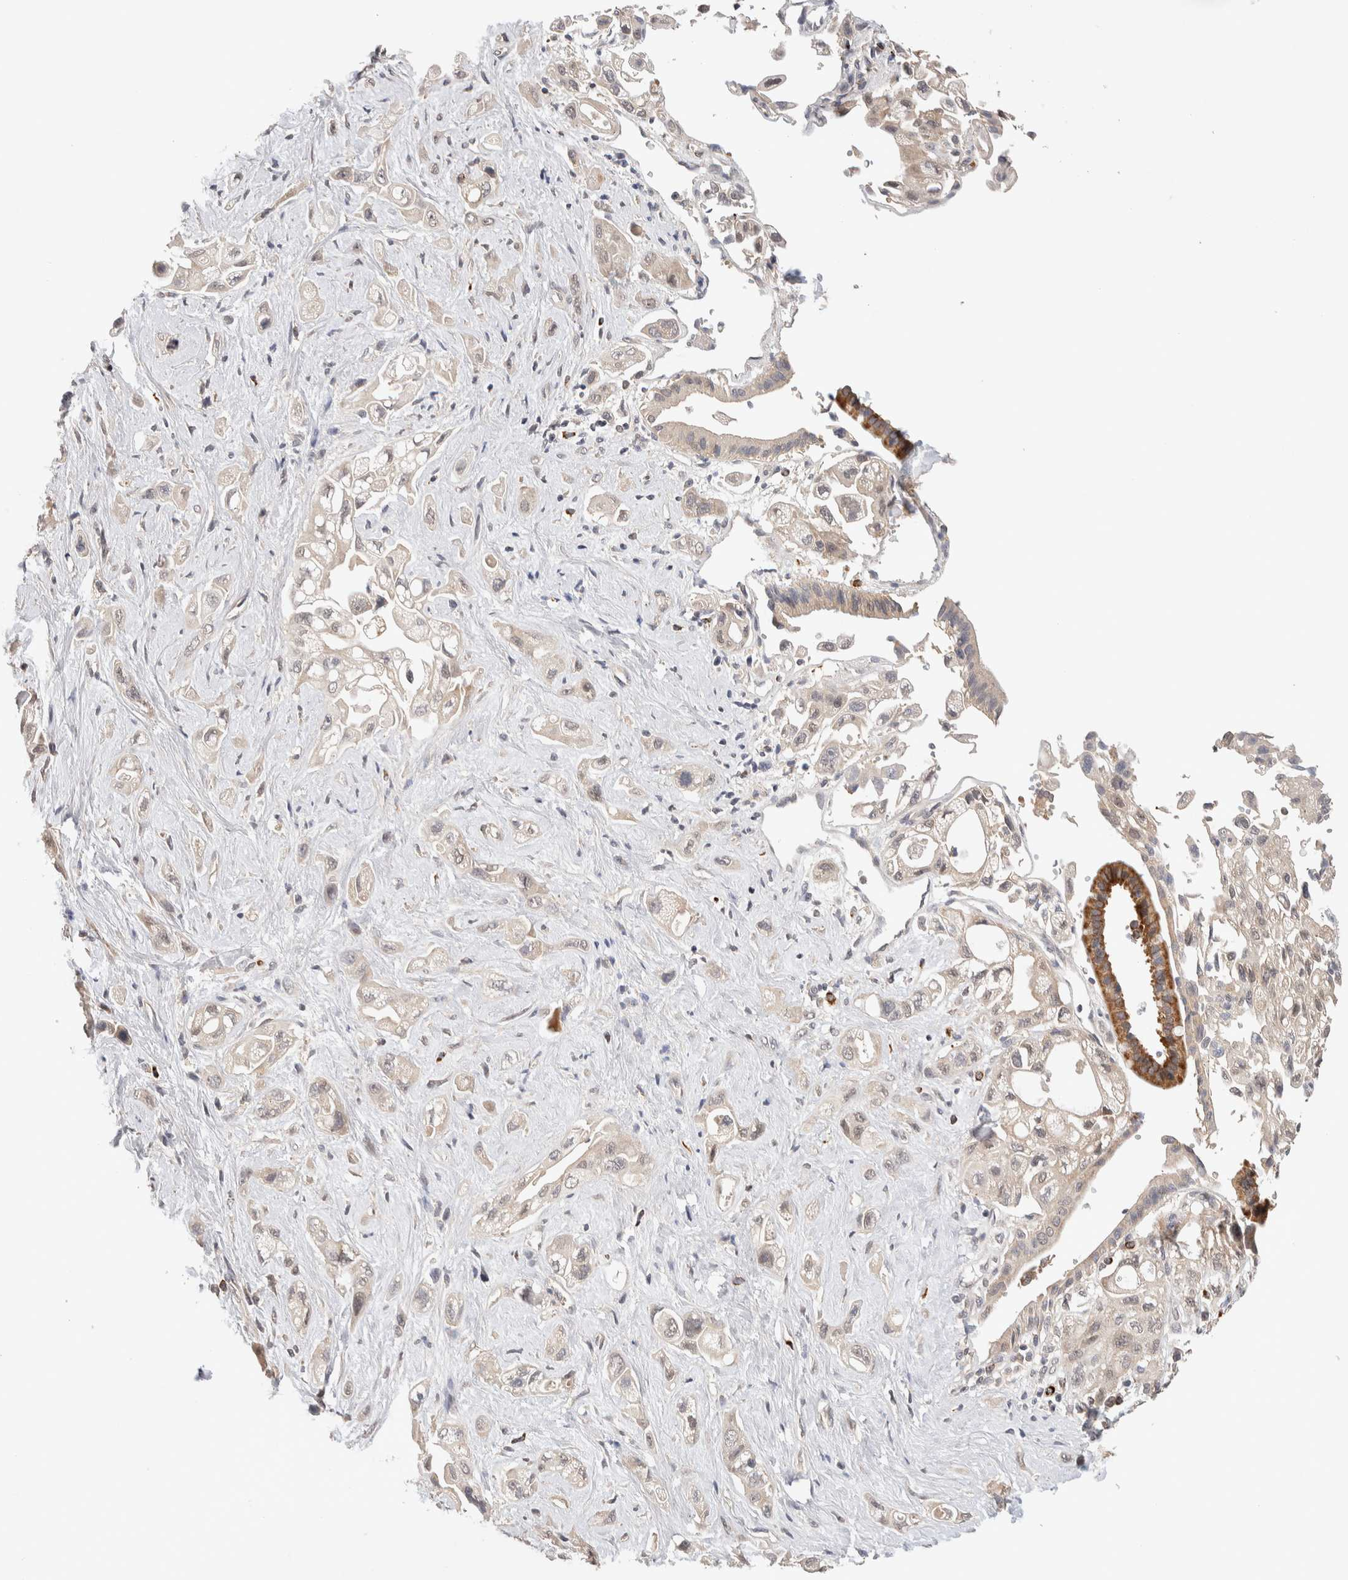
{"staining": {"intensity": "weak", "quantity": "<25%", "location": "cytoplasmic/membranous"}, "tissue": "pancreatic cancer", "cell_type": "Tumor cells", "image_type": "cancer", "snomed": [{"axis": "morphology", "description": "Adenocarcinoma, NOS"}, {"axis": "topography", "description": "Pancreas"}], "caption": "Immunohistochemical staining of pancreatic cancer displays no significant staining in tumor cells.", "gene": "CASK", "patient": {"sex": "female", "age": 66}}